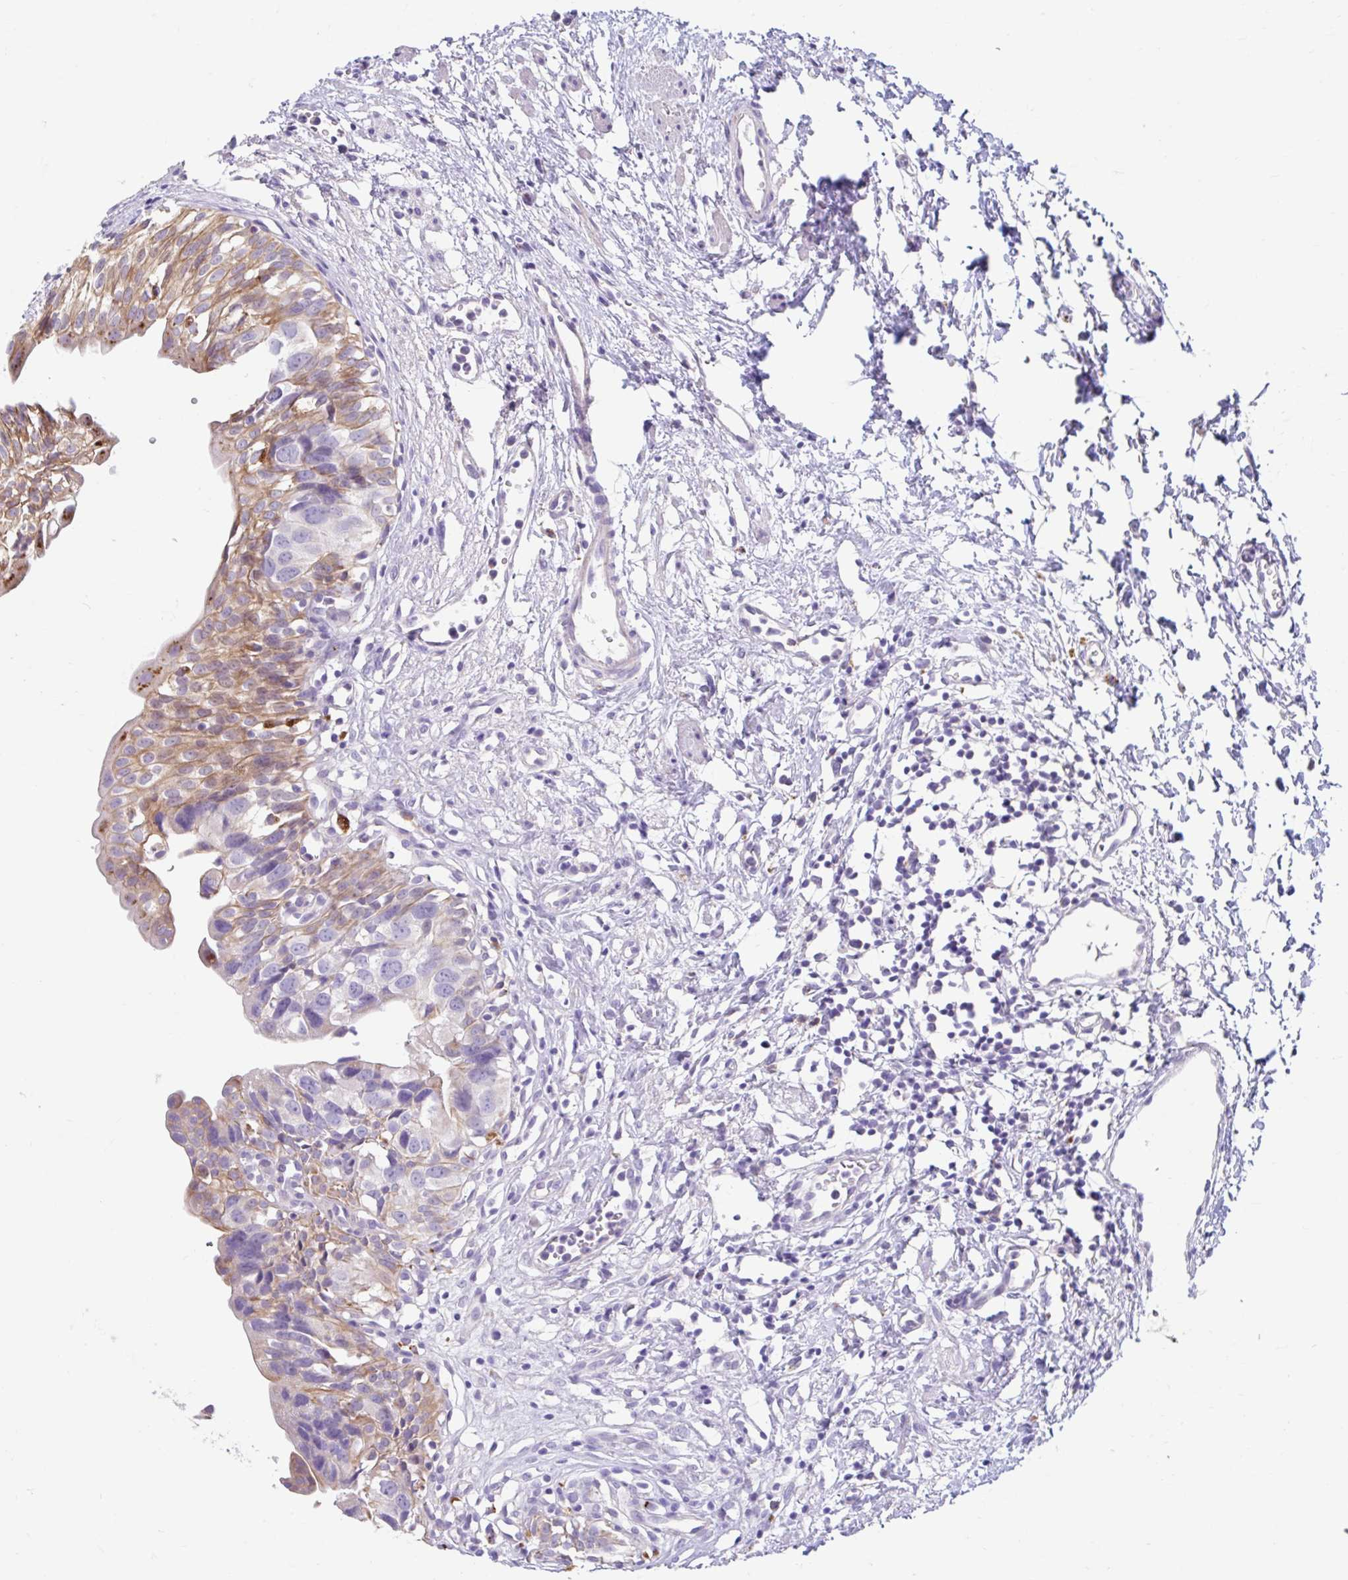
{"staining": {"intensity": "moderate", "quantity": "25%-75%", "location": "cytoplasmic/membranous"}, "tissue": "urinary bladder", "cell_type": "Urothelial cells", "image_type": "normal", "snomed": [{"axis": "morphology", "description": "Normal tissue, NOS"}, {"axis": "topography", "description": "Urinary bladder"}], "caption": "IHC of benign urinary bladder displays medium levels of moderate cytoplasmic/membranous positivity in about 25%-75% of urothelial cells.", "gene": "ZNF33A", "patient": {"sex": "male", "age": 51}}